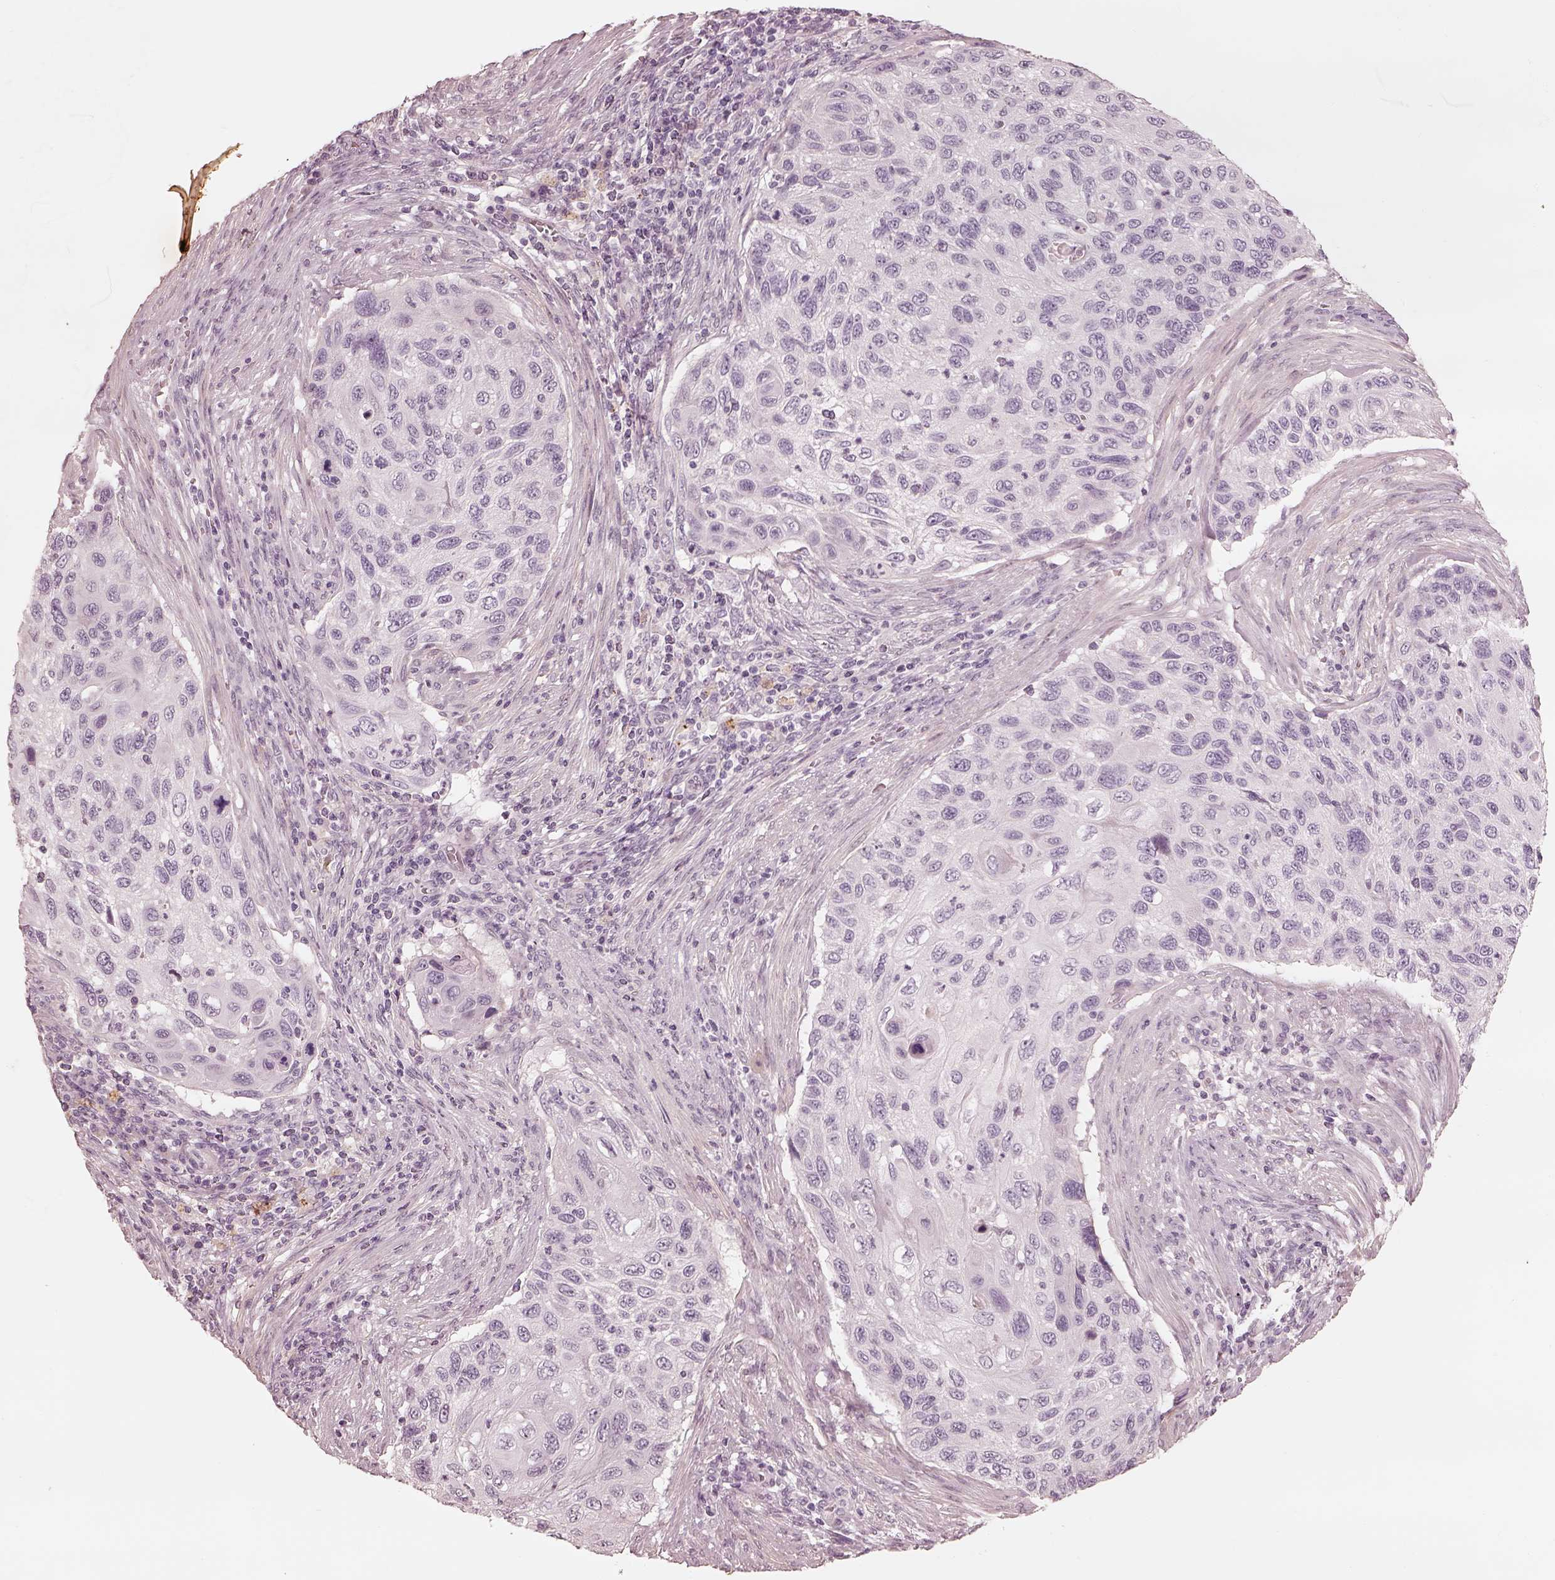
{"staining": {"intensity": "negative", "quantity": "none", "location": "none"}, "tissue": "cervical cancer", "cell_type": "Tumor cells", "image_type": "cancer", "snomed": [{"axis": "morphology", "description": "Squamous cell carcinoma, NOS"}, {"axis": "topography", "description": "Cervix"}], "caption": "Tumor cells are negative for brown protein staining in cervical squamous cell carcinoma.", "gene": "ADRB3", "patient": {"sex": "female", "age": 70}}